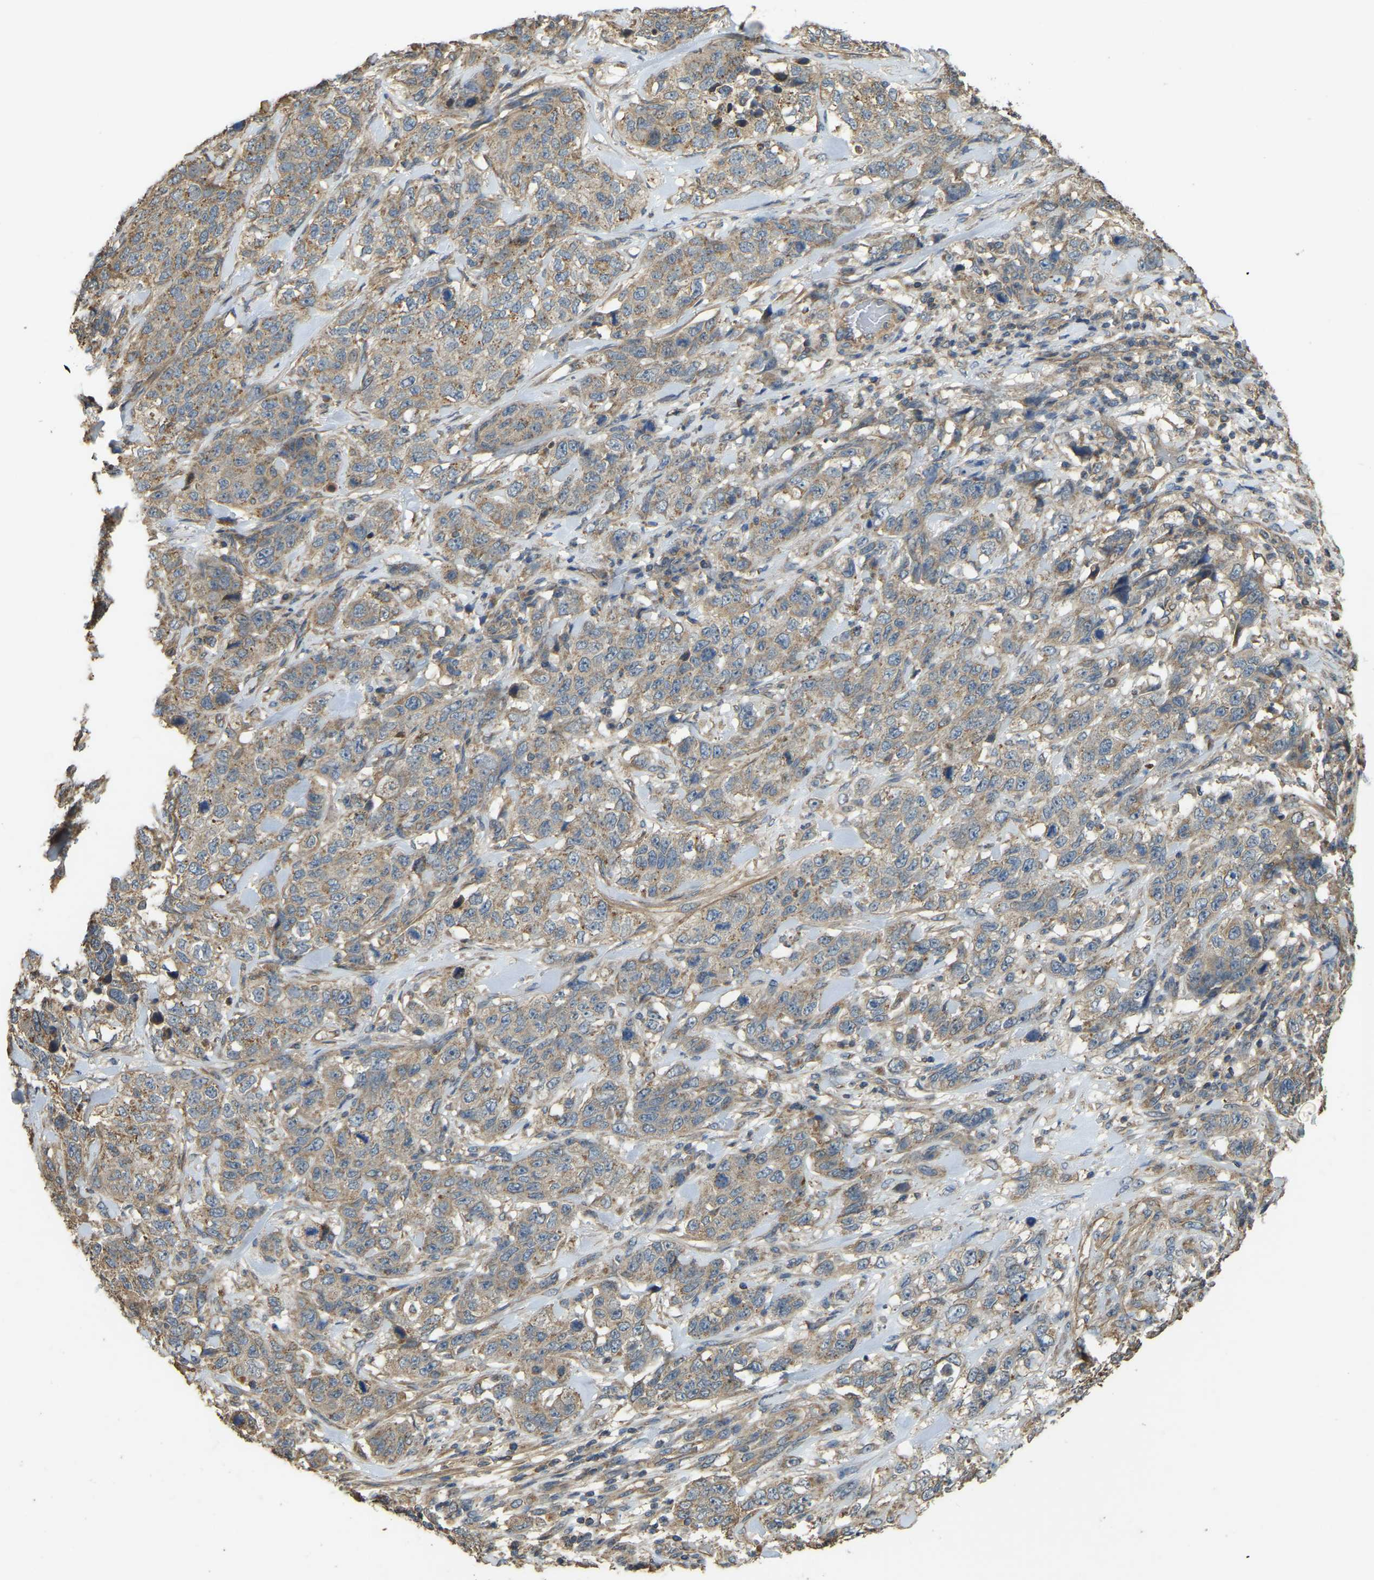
{"staining": {"intensity": "moderate", "quantity": "25%-75%", "location": "cytoplasmic/membranous"}, "tissue": "stomach cancer", "cell_type": "Tumor cells", "image_type": "cancer", "snomed": [{"axis": "morphology", "description": "Adenocarcinoma, NOS"}, {"axis": "topography", "description": "Stomach"}], "caption": "The image displays immunohistochemical staining of stomach adenocarcinoma. There is moderate cytoplasmic/membranous staining is appreciated in about 25%-75% of tumor cells. Nuclei are stained in blue.", "gene": "GNG2", "patient": {"sex": "male", "age": 48}}